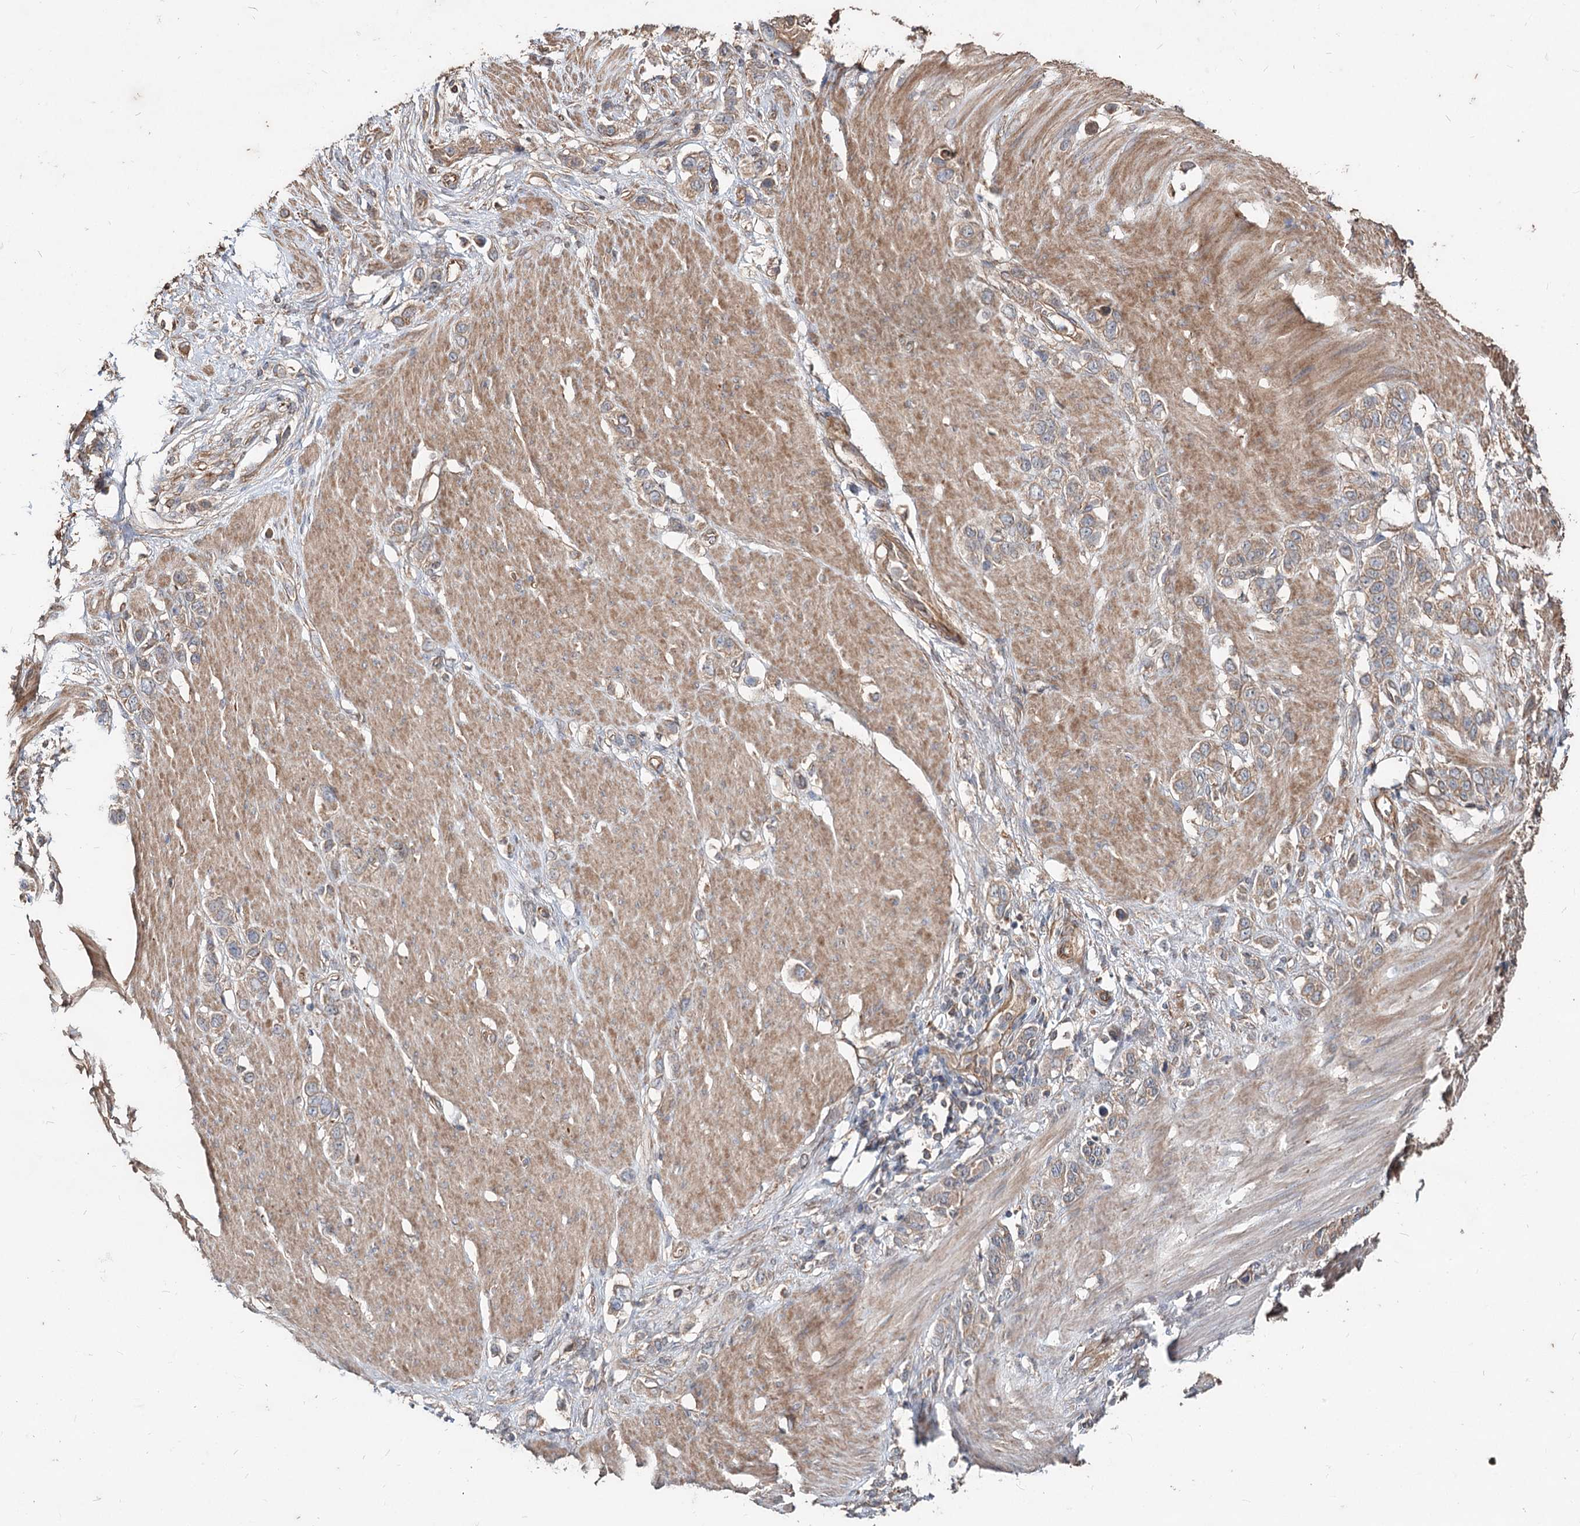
{"staining": {"intensity": "moderate", "quantity": ">75%", "location": "cytoplasmic/membranous"}, "tissue": "stomach cancer", "cell_type": "Tumor cells", "image_type": "cancer", "snomed": [{"axis": "morphology", "description": "Adenocarcinoma, NOS"}, {"axis": "morphology", "description": "Adenocarcinoma, High grade"}, {"axis": "topography", "description": "Stomach, upper"}, {"axis": "topography", "description": "Stomach, lower"}], "caption": "Protein staining demonstrates moderate cytoplasmic/membranous staining in about >75% of tumor cells in adenocarcinoma (stomach).", "gene": "SPART", "patient": {"sex": "female", "age": 65}}